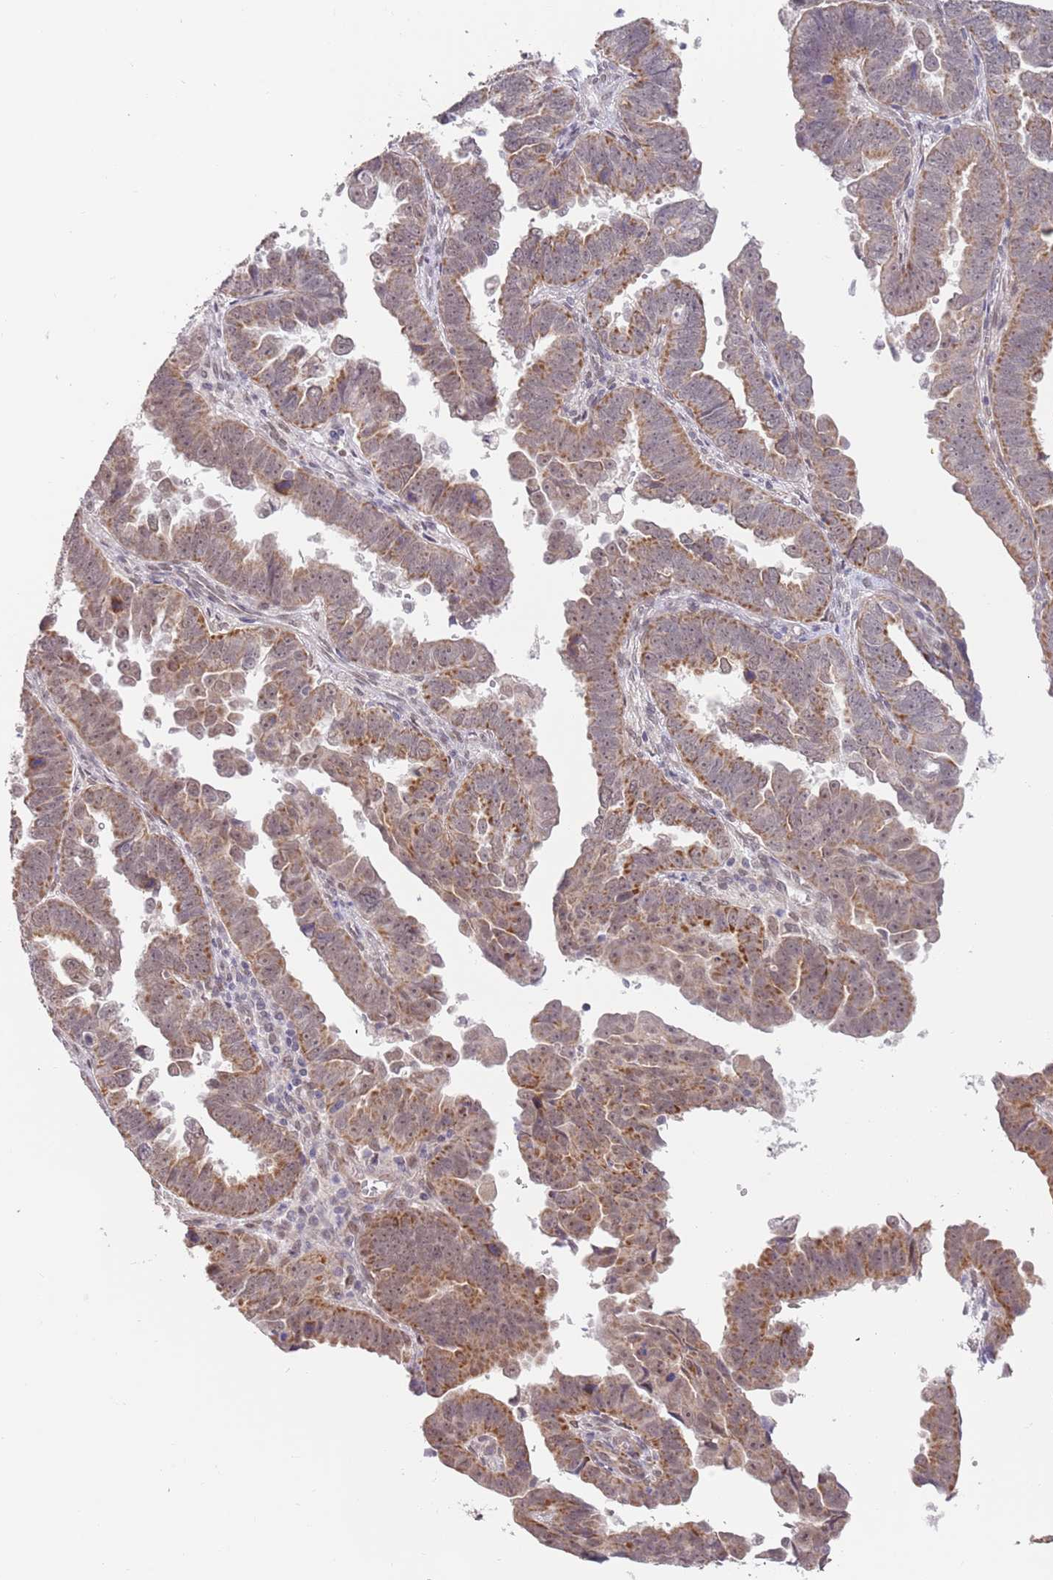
{"staining": {"intensity": "moderate", "quantity": ">75%", "location": "cytoplasmic/membranous"}, "tissue": "endometrial cancer", "cell_type": "Tumor cells", "image_type": "cancer", "snomed": [{"axis": "morphology", "description": "Adenocarcinoma, NOS"}, {"axis": "topography", "description": "Endometrium"}], "caption": "This photomicrograph exhibits endometrial adenocarcinoma stained with immunohistochemistry to label a protein in brown. The cytoplasmic/membranous of tumor cells show moderate positivity for the protein. Nuclei are counter-stained blue.", "gene": "UQCC3", "patient": {"sex": "female", "age": 75}}